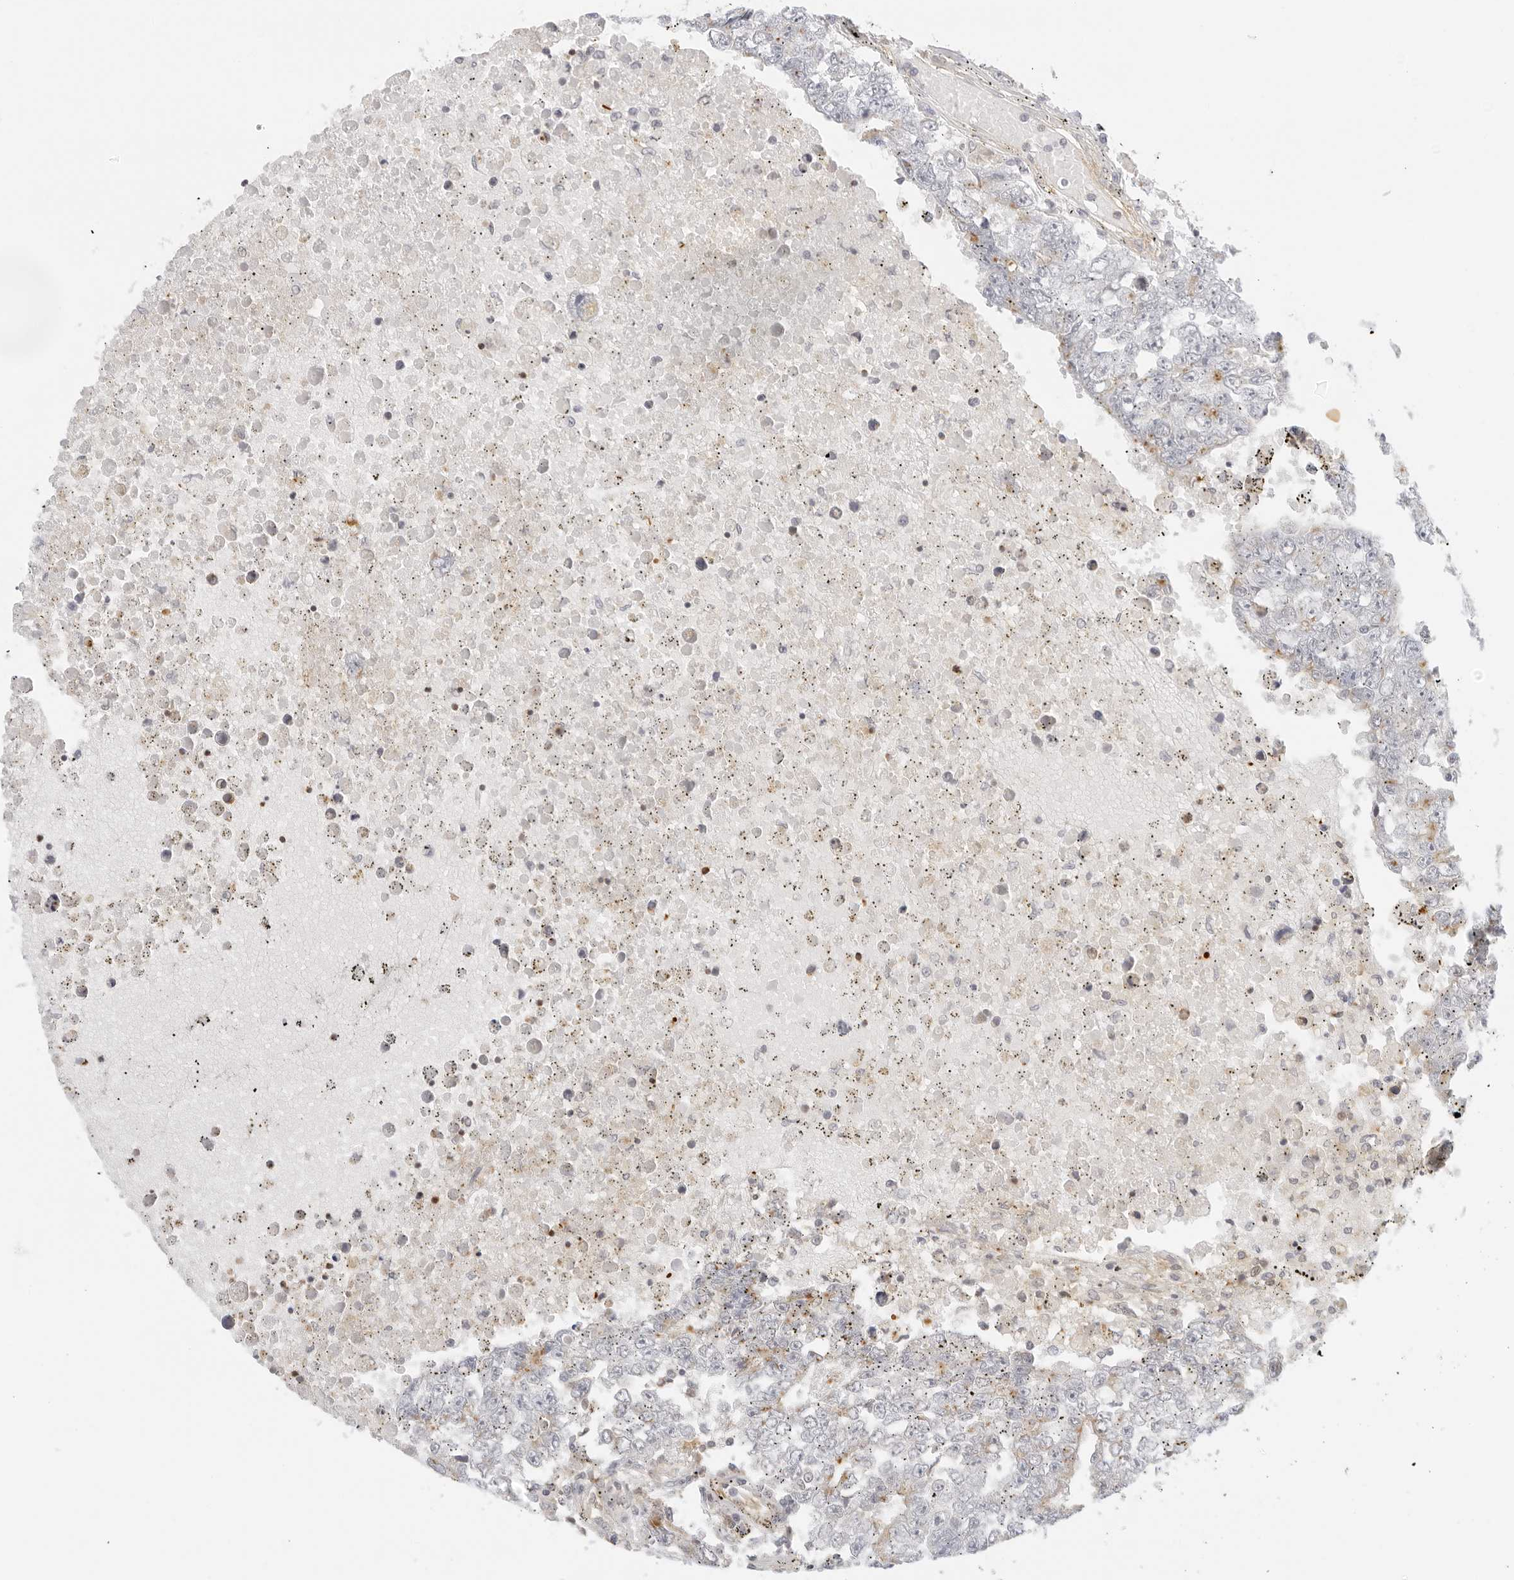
{"staining": {"intensity": "negative", "quantity": "none", "location": "none"}, "tissue": "testis cancer", "cell_type": "Tumor cells", "image_type": "cancer", "snomed": [{"axis": "morphology", "description": "Carcinoma, Embryonal, NOS"}, {"axis": "topography", "description": "Testis"}], "caption": "Tumor cells show no significant positivity in testis embryonal carcinoma.", "gene": "OSCP1", "patient": {"sex": "male", "age": 25}}